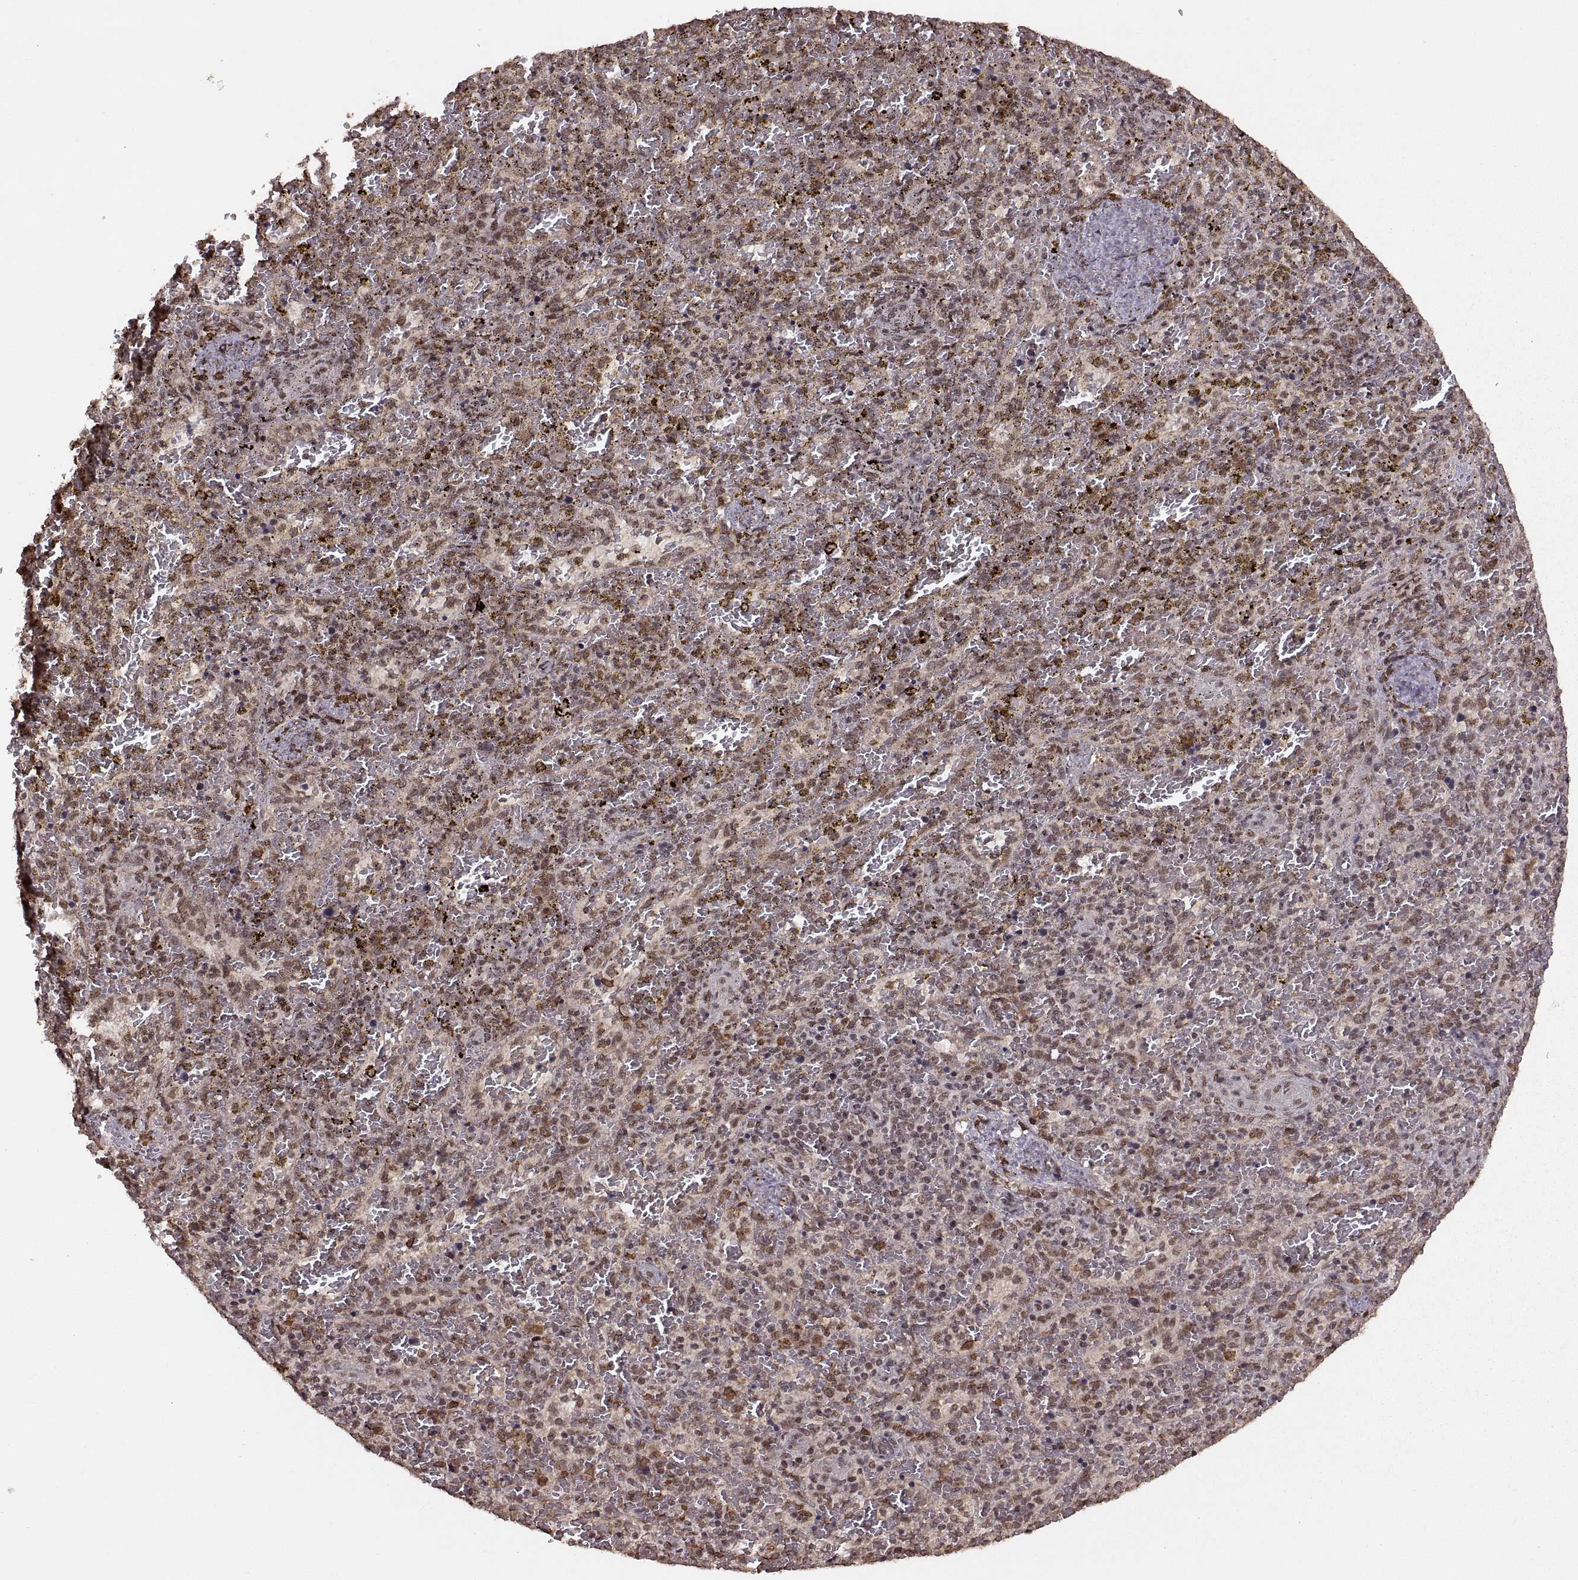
{"staining": {"intensity": "weak", "quantity": "25%-75%", "location": "nuclear"}, "tissue": "spleen", "cell_type": "Cells in red pulp", "image_type": "normal", "snomed": [{"axis": "morphology", "description": "Normal tissue, NOS"}, {"axis": "topography", "description": "Spleen"}], "caption": "This micrograph displays immunohistochemistry staining of unremarkable spleen, with low weak nuclear staining in about 25%-75% of cells in red pulp.", "gene": "RFT1", "patient": {"sex": "female", "age": 50}}